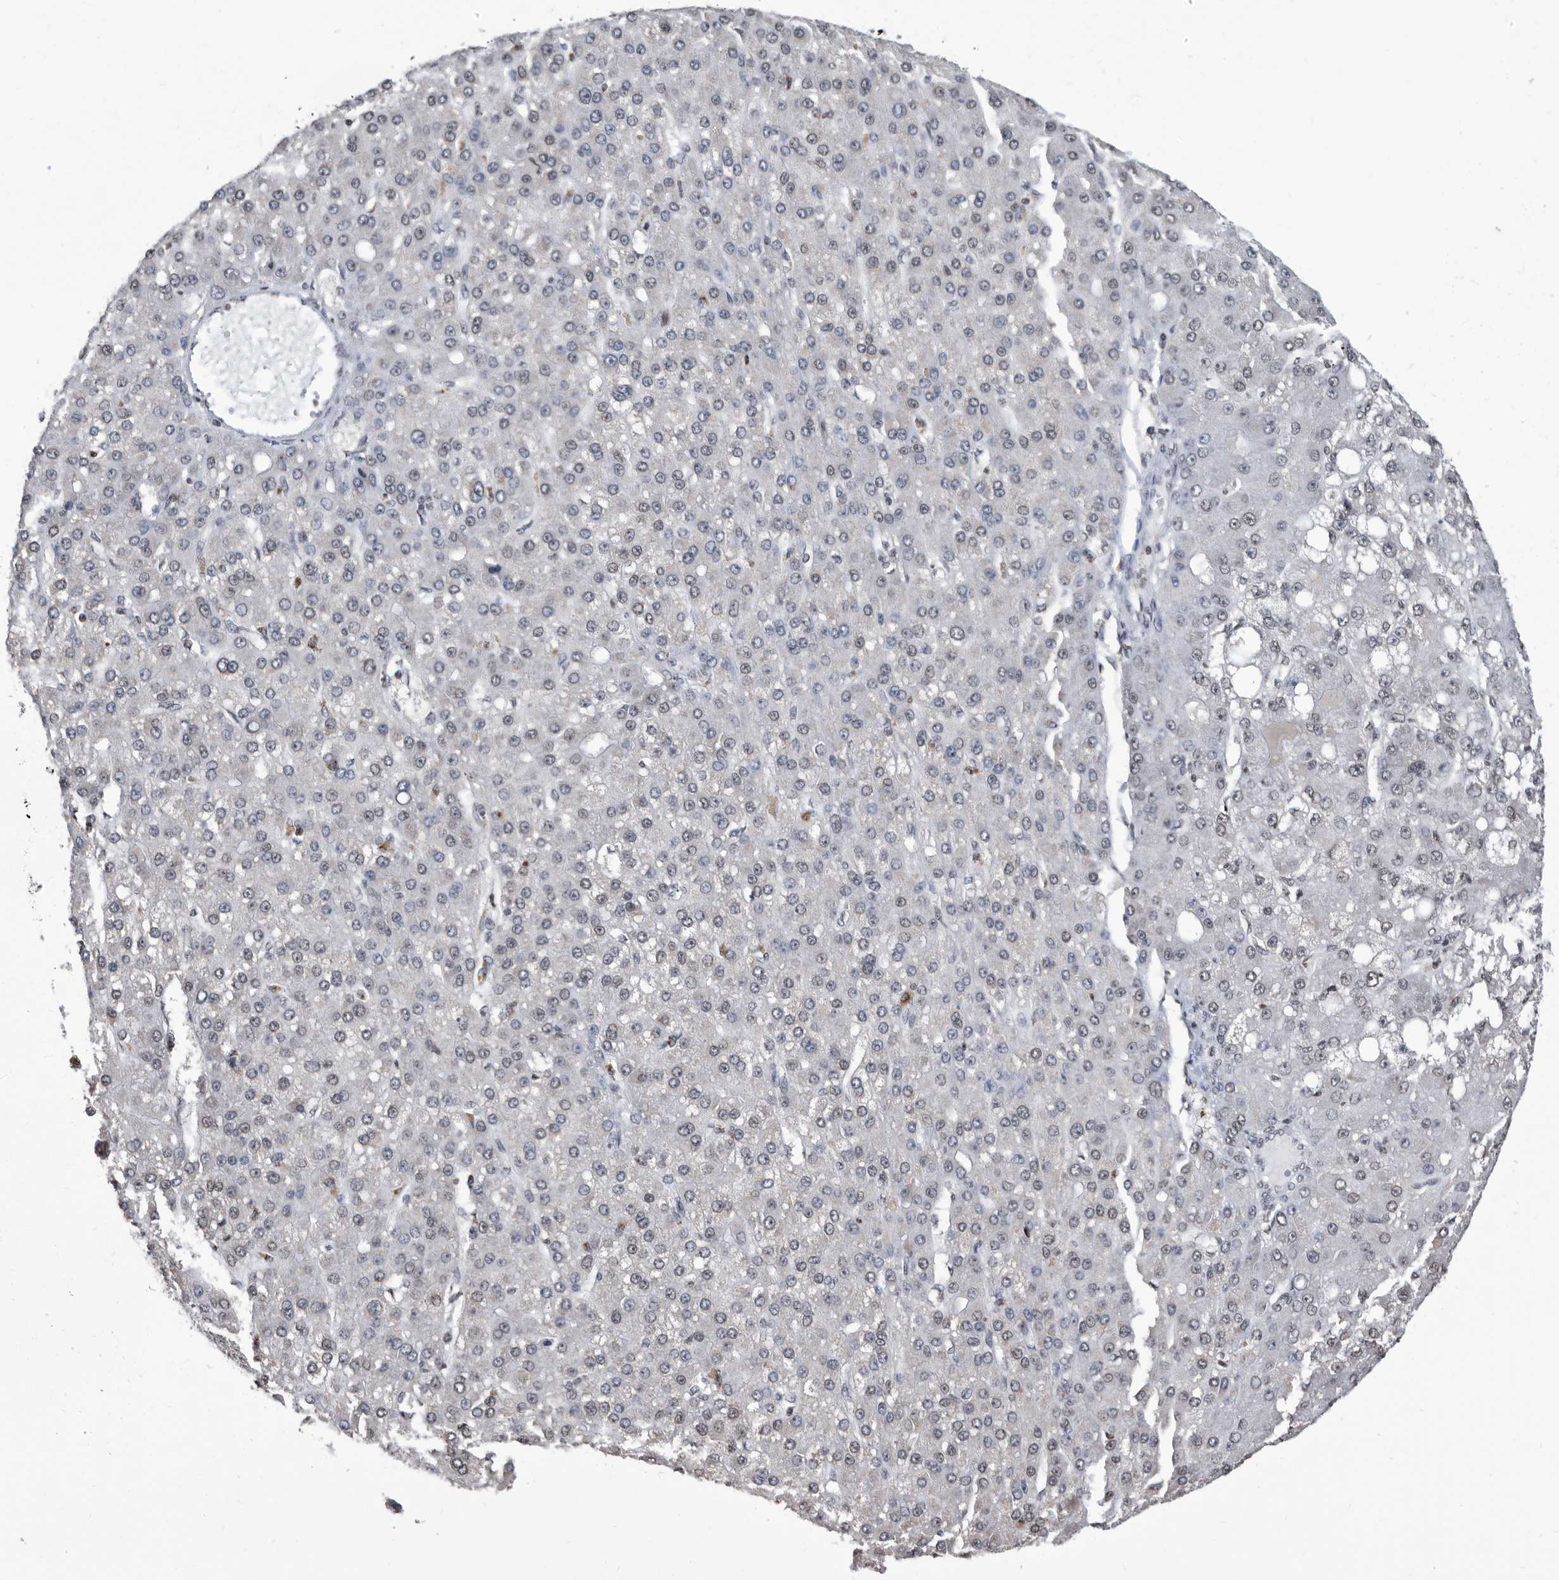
{"staining": {"intensity": "weak", "quantity": "<25%", "location": "nuclear"}, "tissue": "liver cancer", "cell_type": "Tumor cells", "image_type": "cancer", "snomed": [{"axis": "morphology", "description": "Carcinoma, Hepatocellular, NOS"}, {"axis": "topography", "description": "Liver"}], "caption": "IHC image of neoplastic tissue: liver cancer (hepatocellular carcinoma) stained with DAB shows no significant protein positivity in tumor cells. Brightfield microscopy of immunohistochemistry (IHC) stained with DAB (3,3'-diaminobenzidine) (brown) and hematoxylin (blue), captured at high magnification.", "gene": "TSTD1", "patient": {"sex": "male", "age": 67}}